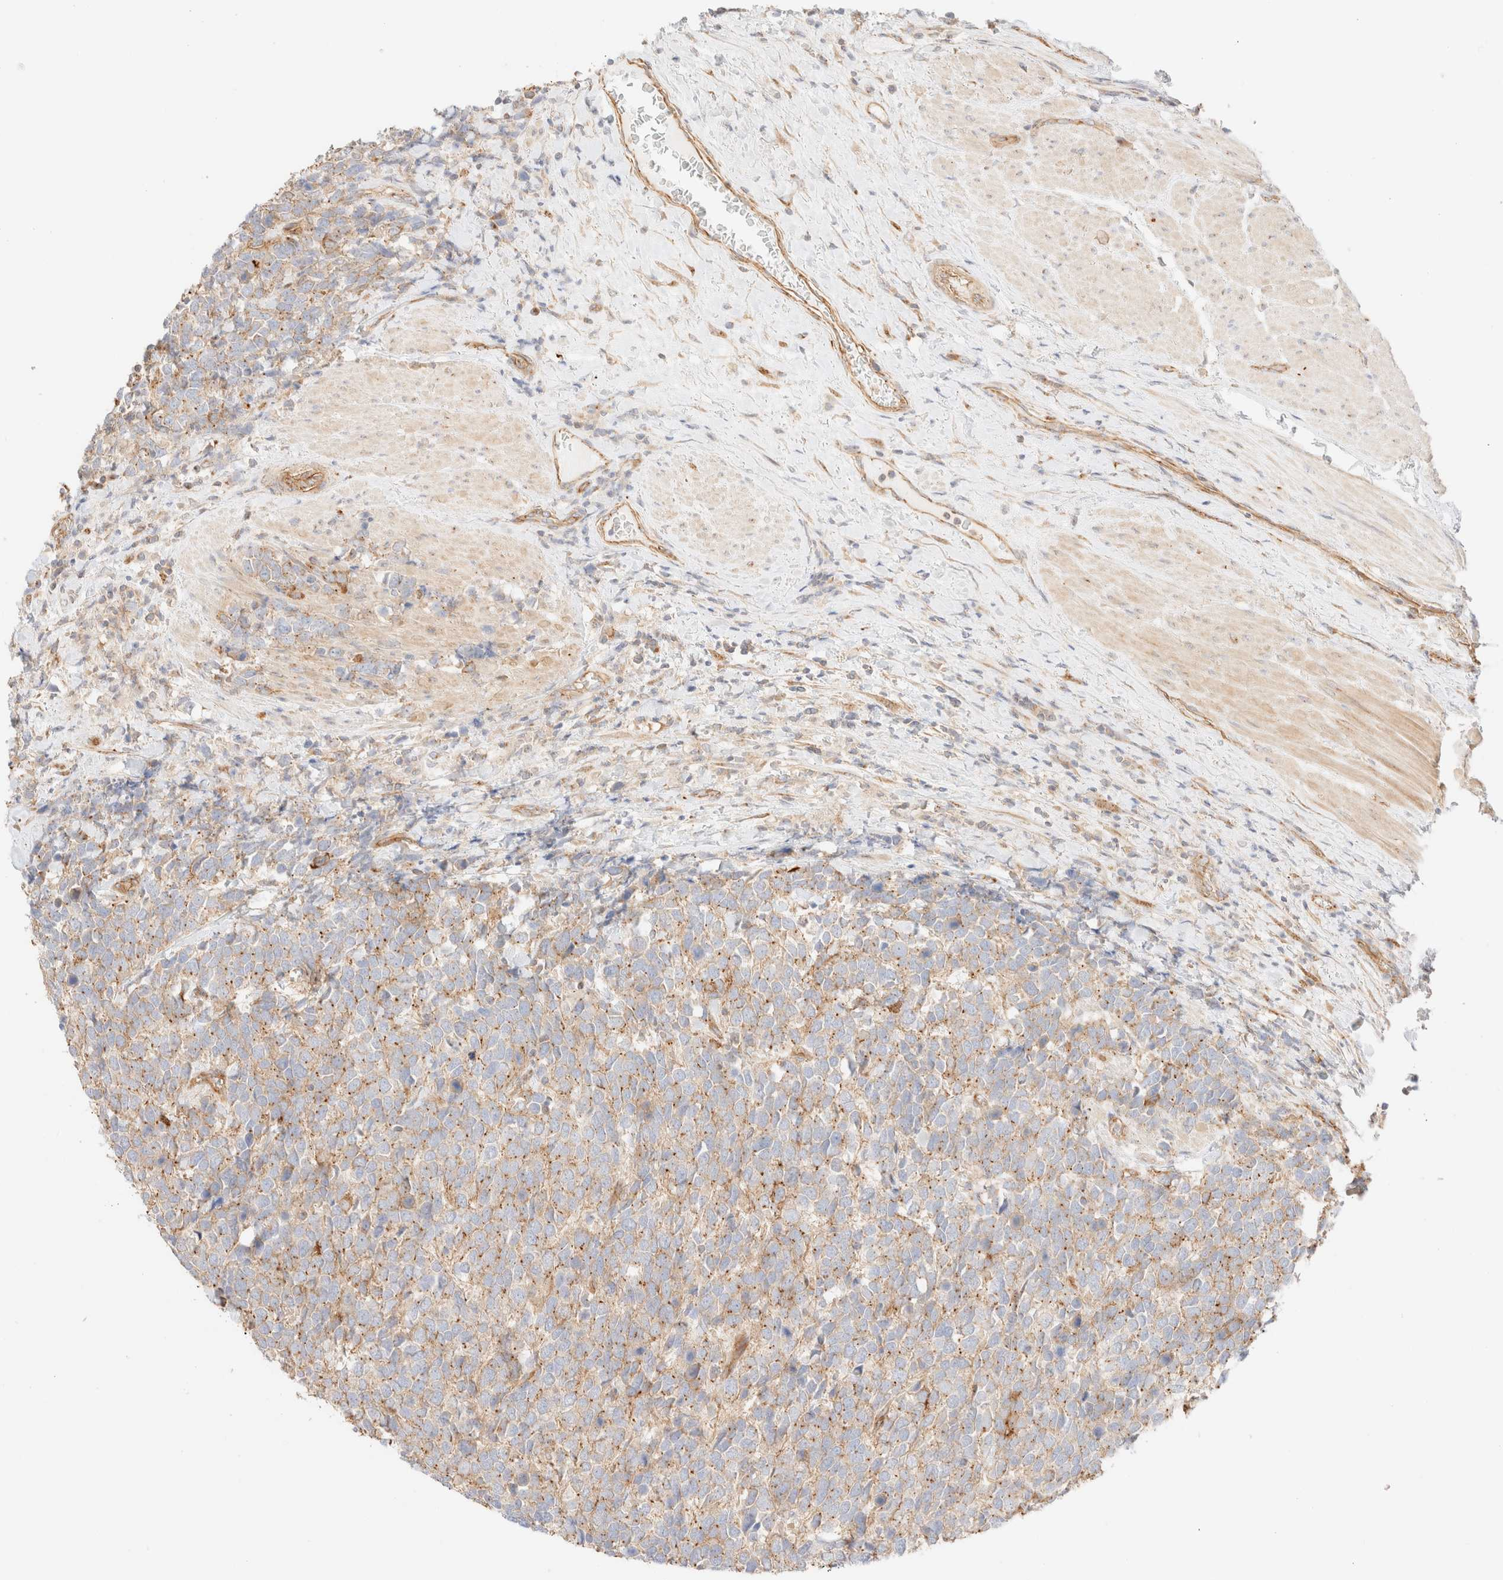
{"staining": {"intensity": "weak", "quantity": "25%-75%", "location": "cytoplasmic/membranous"}, "tissue": "urothelial cancer", "cell_type": "Tumor cells", "image_type": "cancer", "snomed": [{"axis": "morphology", "description": "Urothelial carcinoma, High grade"}, {"axis": "topography", "description": "Urinary bladder"}], "caption": "Urothelial carcinoma (high-grade) stained with a protein marker reveals weak staining in tumor cells.", "gene": "MYO10", "patient": {"sex": "female", "age": 82}}